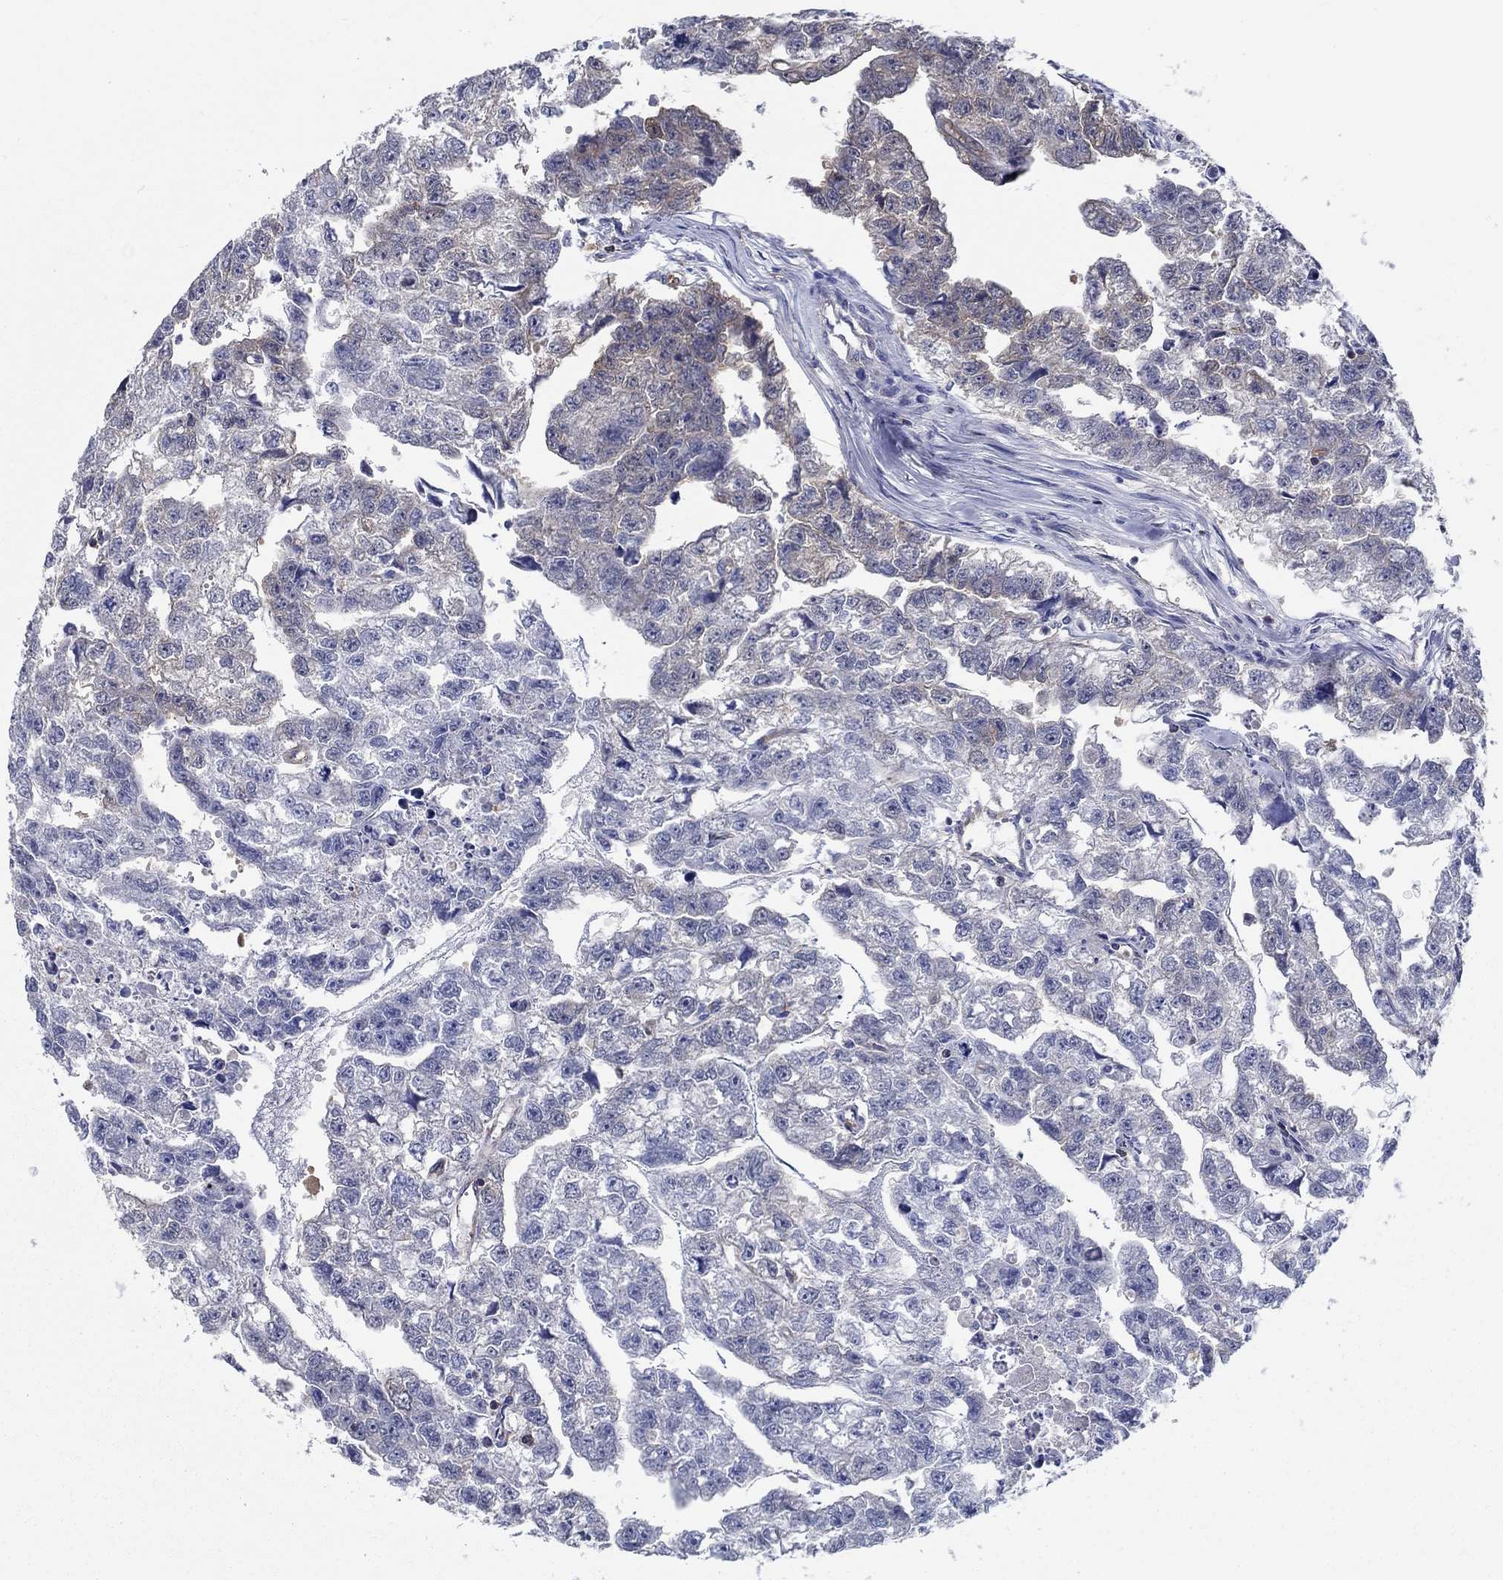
{"staining": {"intensity": "negative", "quantity": "none", "location": "none"}, "tissue": "testis cancer", "cell_type": "Tumor cells", "image_type": "cancer", "snomed": [{"axis": "morphology", "description": "Carcinoma, Embryonal, NOS"}, {"axis": "morphology", "description": "Teratoma, malignant, NOS"}, {"axis": "topography", "description": "Testis"}], "caption": "IHC of testis teratoma (malignant) displays no positivity in tumor cells.", "gene": "AGFG2", "patient": {"sex": "male", "age": 44}}